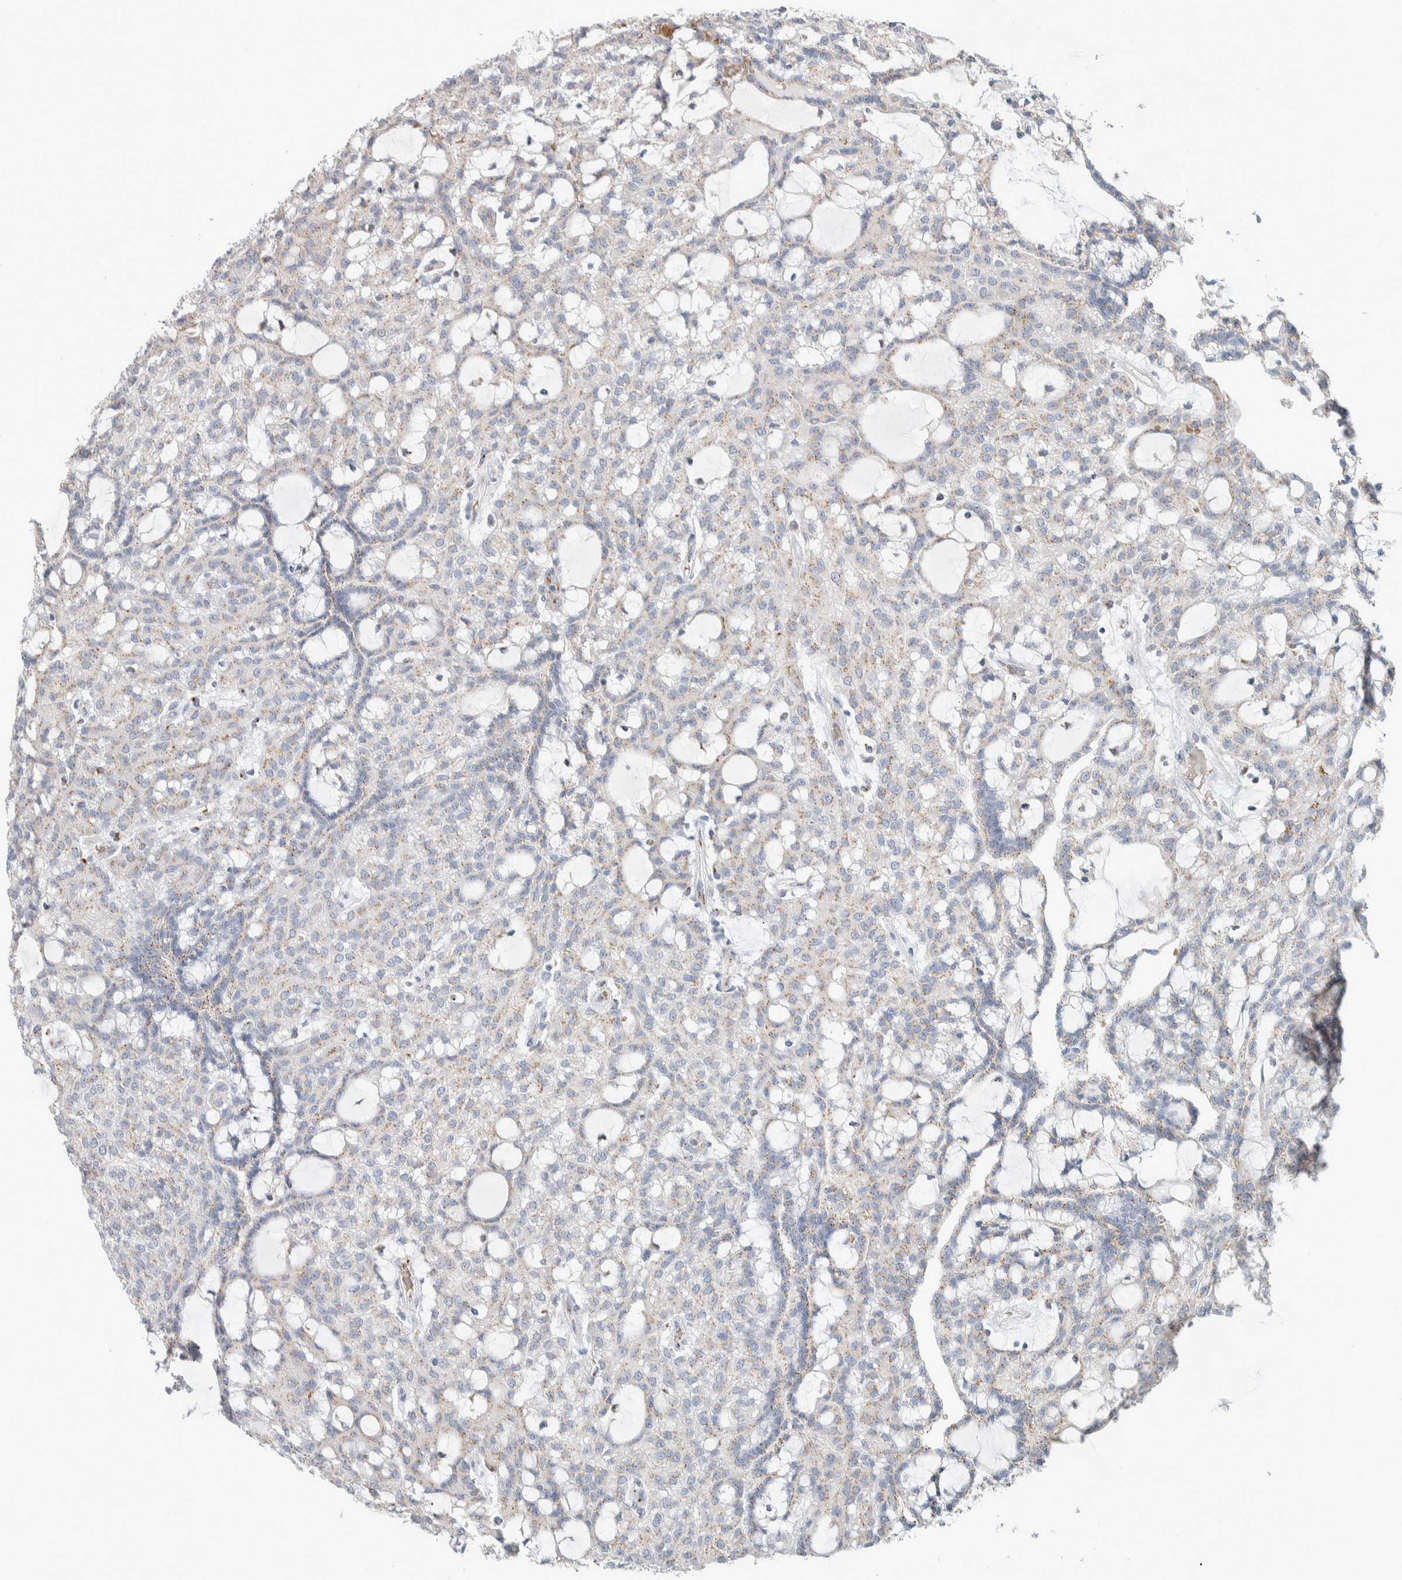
{"staining": {"intensity": "weak", "quantity": "<25%", "location": "cytoplasmic/membranous"}, "tissue": "renal cancer", "cell_type": "Tumor cells", "image_type": "cancer", "snomed": [{"axis": "morphology", "description": "Adenocarcinoma, NOS"}, {"axis": "topography", "description": "Kidney"}], "caption": "The image demonstrates no significant expression in tumor cells of renal cancer.", "gene": "SLC38A10", "patient": {"sex": "male", "age": 63}}